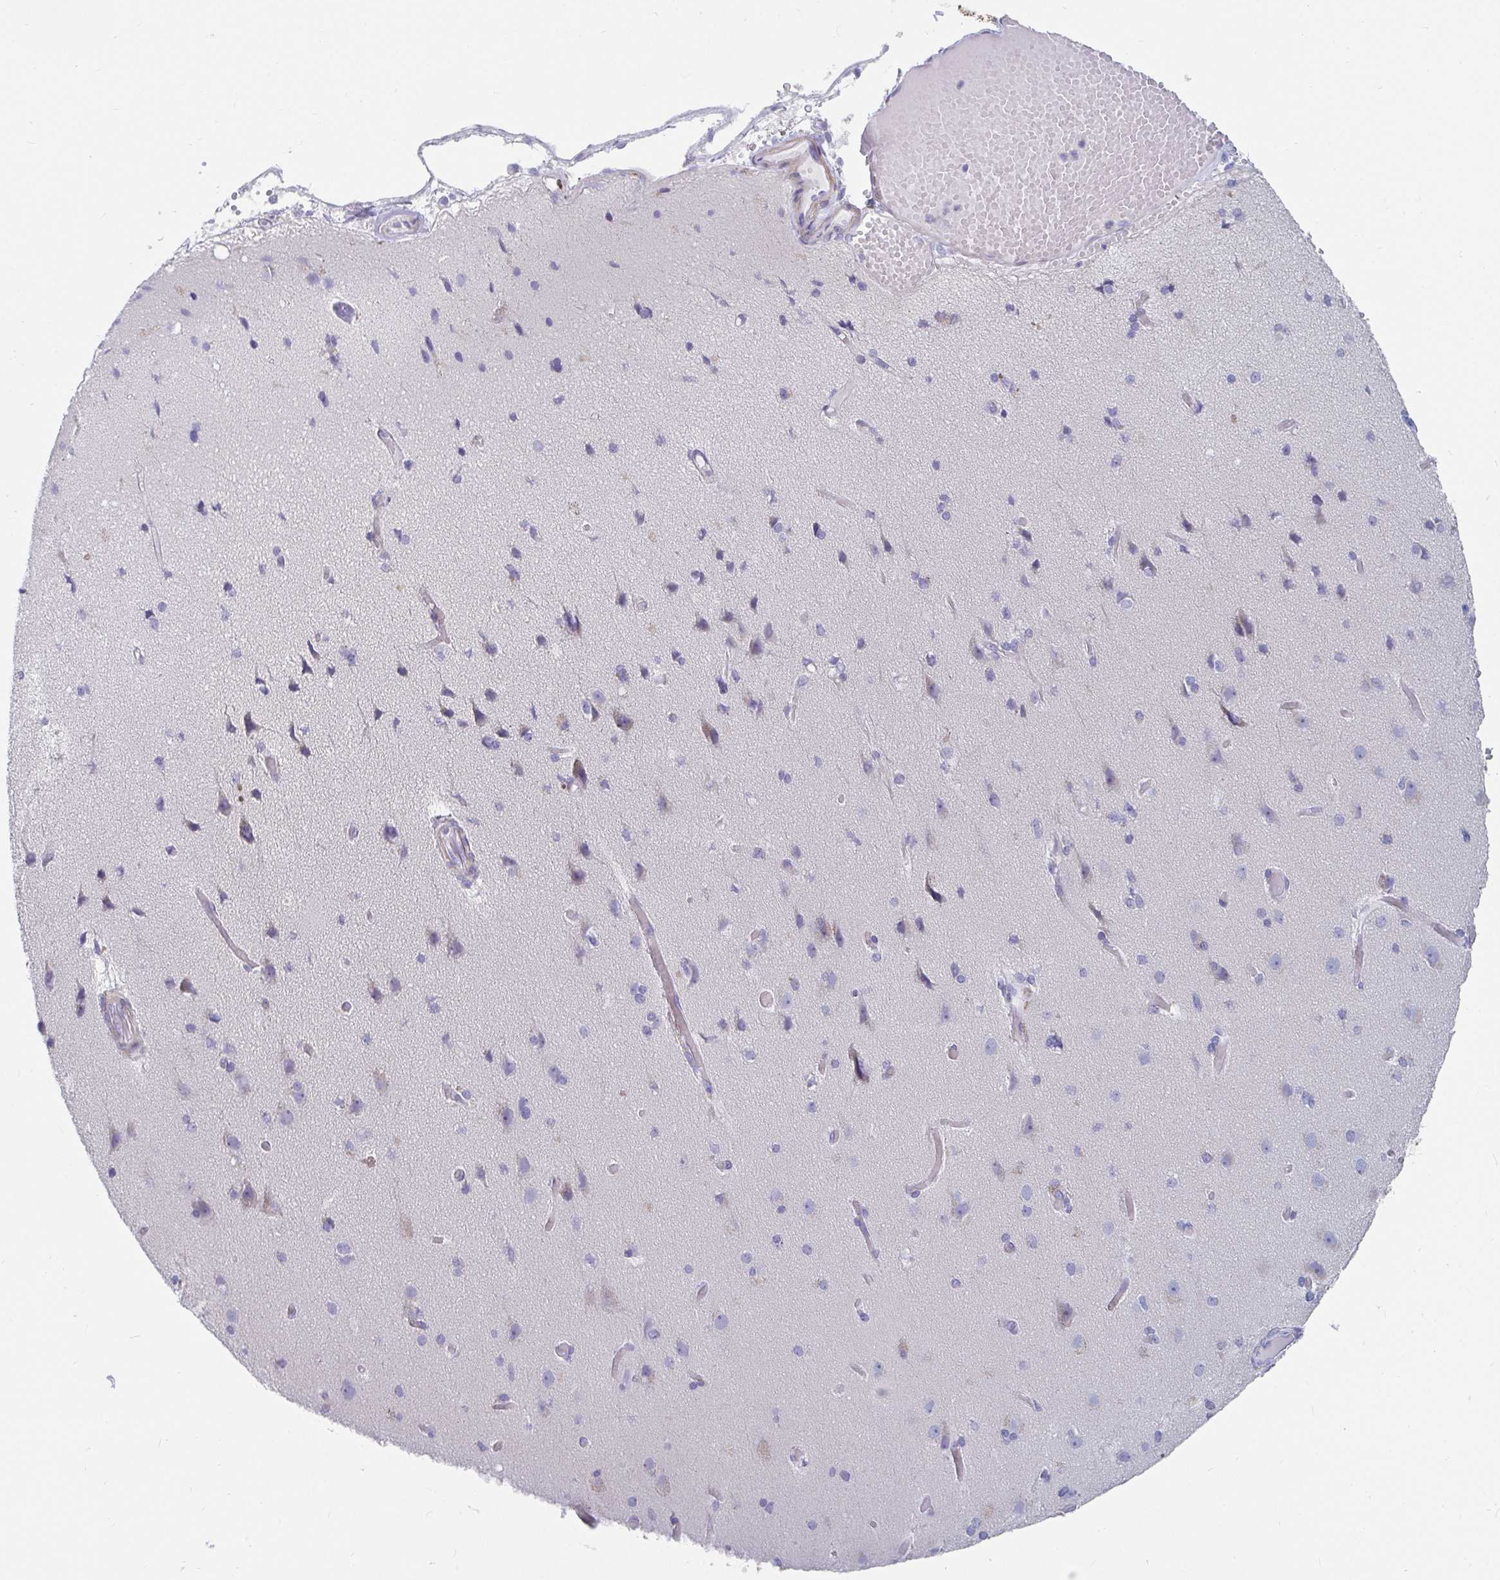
{"staining": {"intensity": "negative", "quantity": "none", "location": "none"}, "tissue": "cerebral cortex", "cell_type": "Endothelial cells", "image_type": "normal", "snomed": [{"axis": "morphology", "description": "Normal tissue, NOS"}, {"axis": "morphology", "description": "Glioma, malignant, High grade"}, {"axis": "topography", "description": "Cerebral cortex"}], "caption": "Human cerebral cortex stained for a protein using immunohistochemistry exhibits no expression in endothelial cells.", "gene": "ZFP82", "patient": {"sex": "male", "age": 71}}